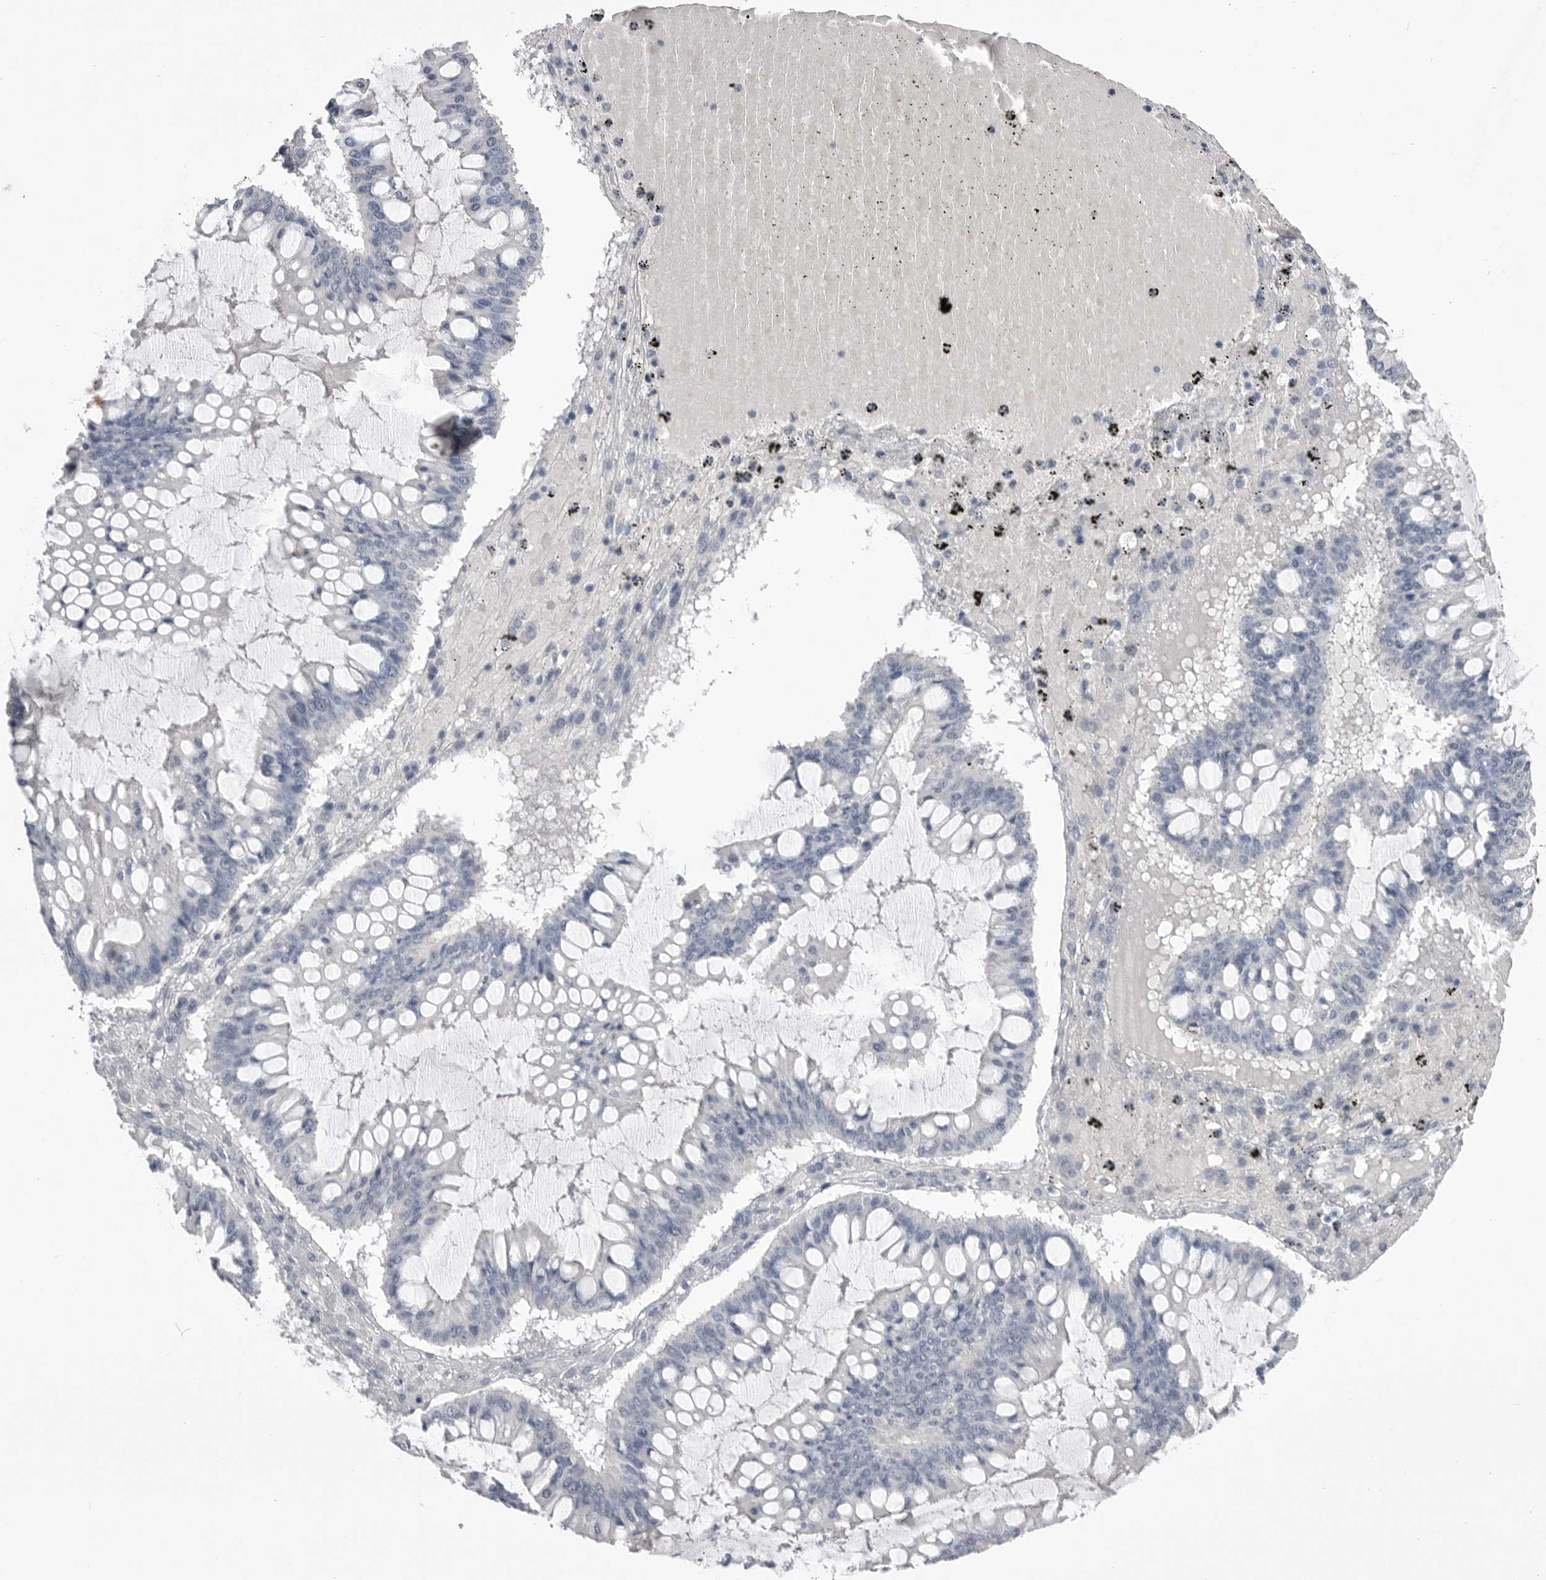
{"staining": {"intensity": "negative", "quantity": "none", "location": "none"}, "tissue": "ovarian cancer", "cell_type": "Tumor cells", "image_type": "cancer", "snomed": [{"axis": "morphology", "description": "Cystadenocarcinoma, mucinous, NOS"}, {"axis": "topography", "description": "Ovary"}], "caption": "Image shows no protein staining in tumor cells of mucinous cystadenocarcinoma (ovarian) tissue.", "gene": "CPB1", "patient": {"sex": "female", "age": 73}}